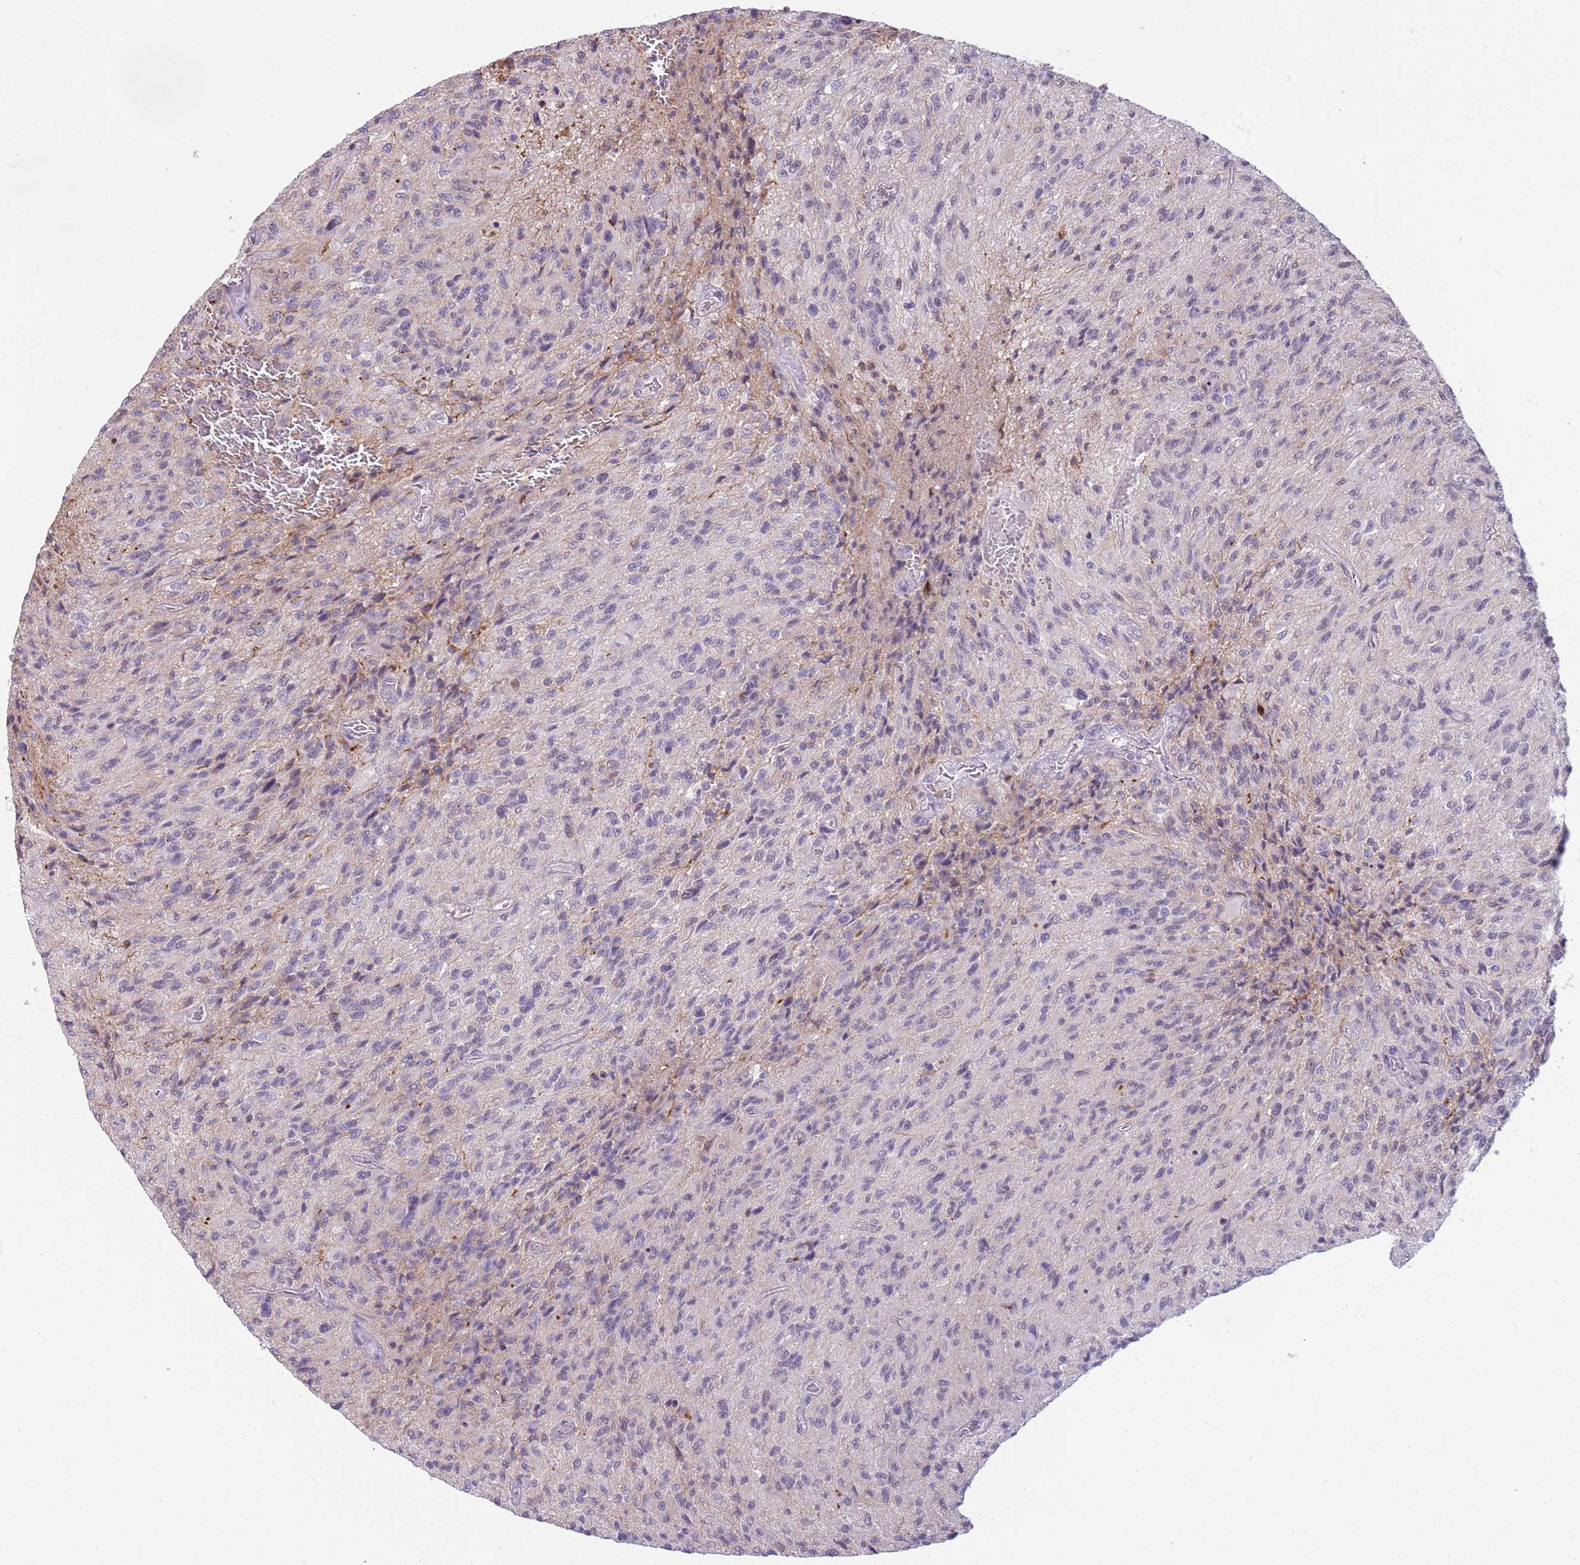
{"staining": {"intensity": "negative", "quantity": "none", "location": "none"}, "tissue": "glioma", "cell_type": "Tumor cells", "image_type": "cancer", "snomed": [{"axis": "morphology", "description": "Normal tissue, NOS"}, {"axis": "morphology", "description": "Glioma, malignant, High grade"}, {"axis": "topography", "description": "Cerebral cortex"}], "caption": "This is an immunohistochemistry micrograph of glioma. There is no expression in tumor cells.", "gene": "DHX32", "patient": {"sex": "male", "age": 56}}